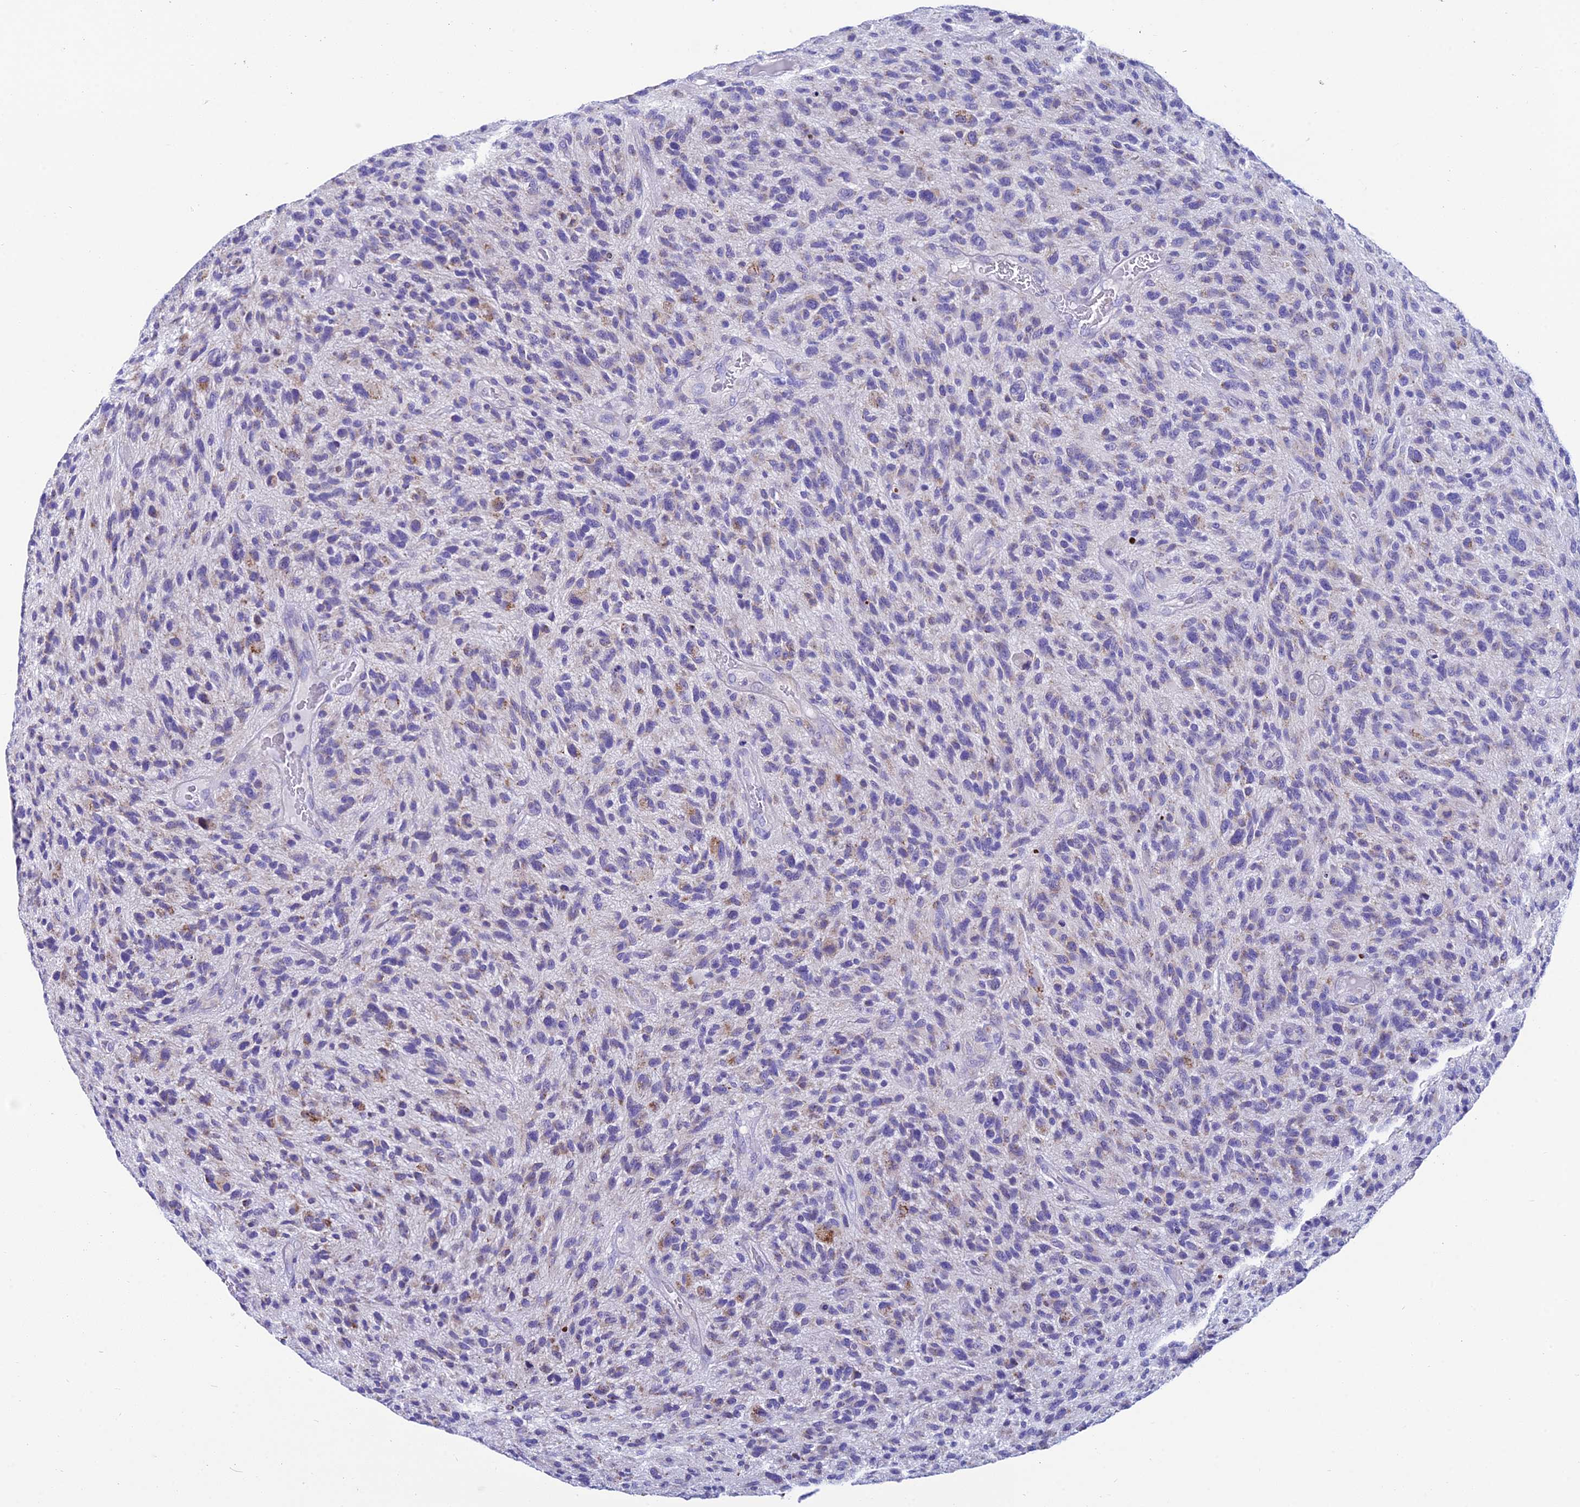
{"staining": {"intensity": "moderate", "quantity": "<25%", "location": "cytoplasmic/membranous"}, "tissue": "glioma", "cell_type": "Tumor cells", "image_type": "cancer", "snomed": [{"axis": "morphology", "description": "Glioma, malignant, High grade"}, {"axis": "topography", "description": "Brain"}], "caption": "Immunohistochemistry (IHC) of glioma reveals low levels of moderate cytoplasmic/membranous staining in about <25% of tumor cells. The protein of interest is shown in brown color, while the nuclei are stained blue.", "gene": "REEP4", "patient": {"sex": "male", "age": 47}}